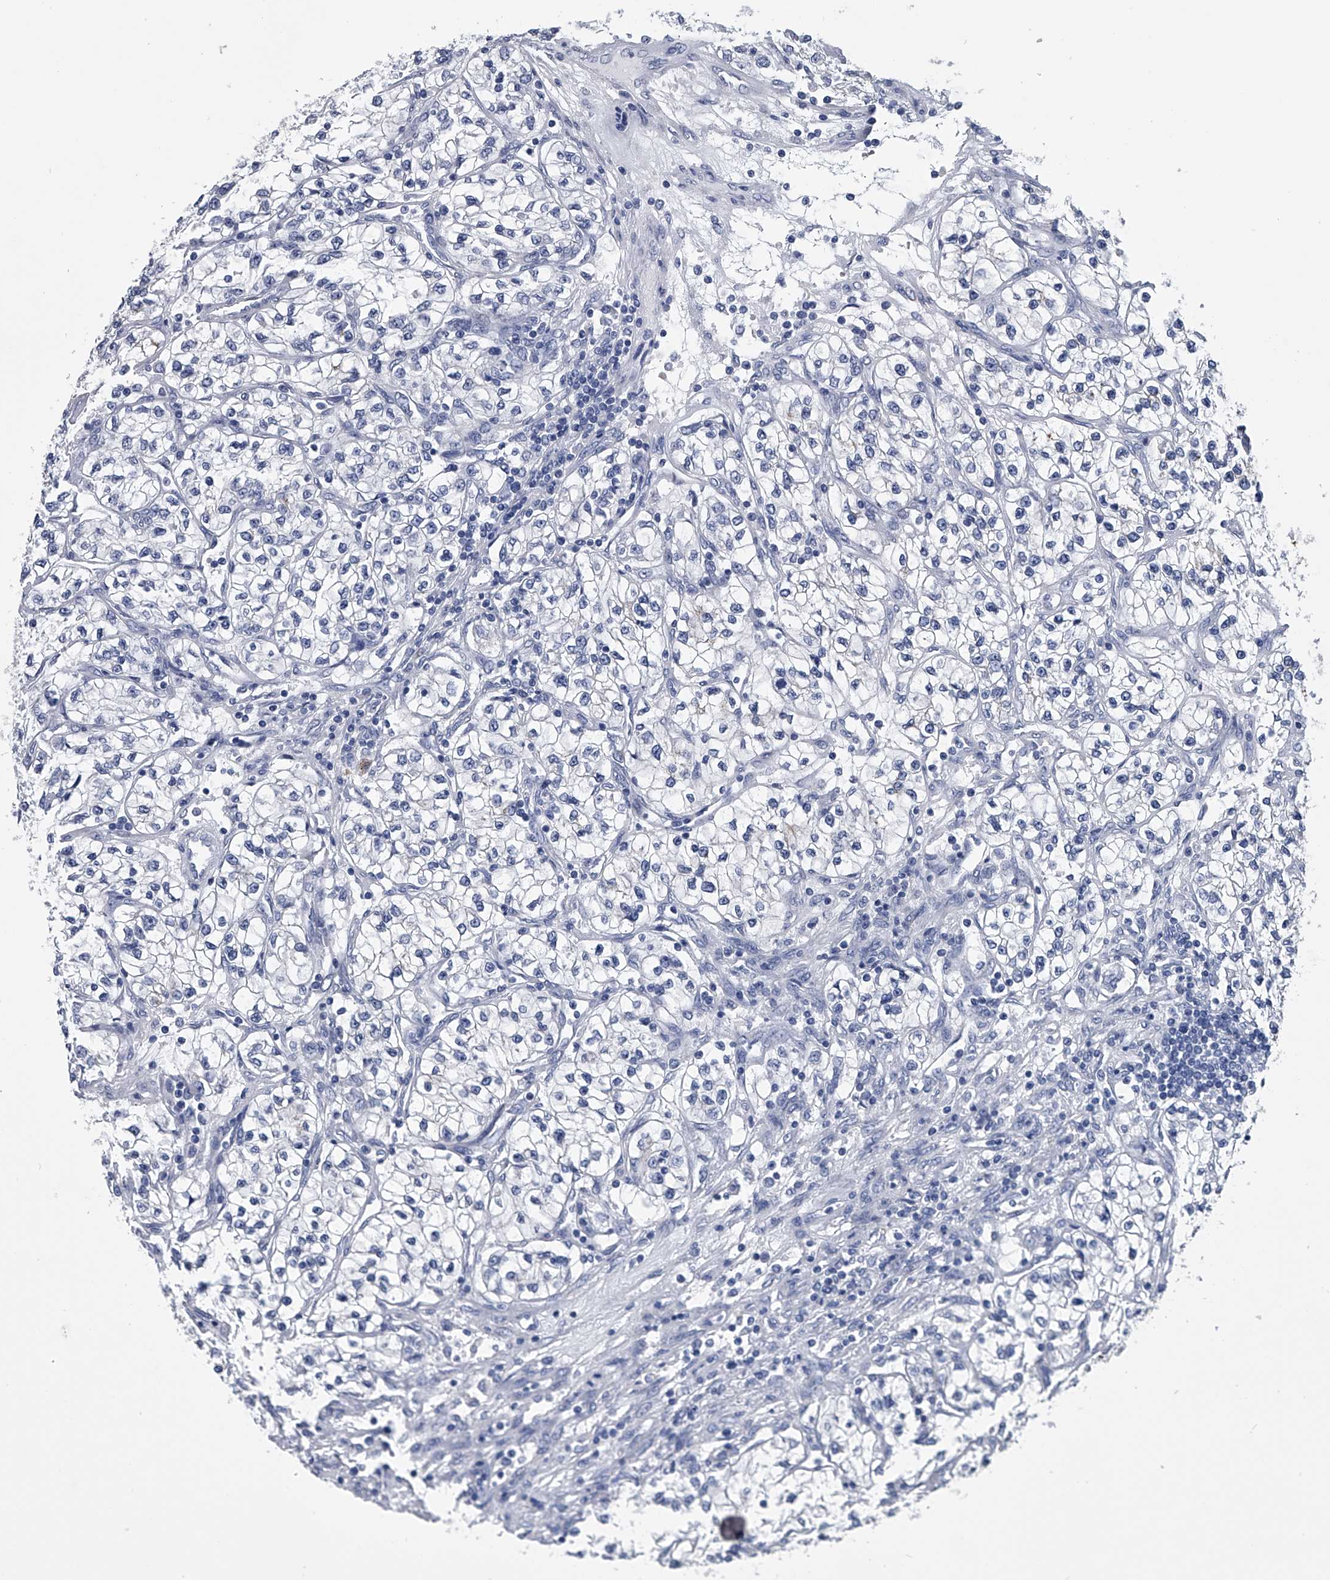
{"staining": {"intensity": "negative", "quantity": "none", "location": "none"}, "tissue": "renal cancer", "cell_type": "Tumor cells", "image_type": "cancer", "snomed": [{"axis": "morphology", "description": "Adenocarcinoma, NOS"}, {"axis": "topography", "description": "Kidney"}], "caption": "The immunohistochemistry image has no significant positivity in tumor cells of renal cancer tissue.", "gene": "PDXK", "patient": {"sex": "female", "age": 57}}